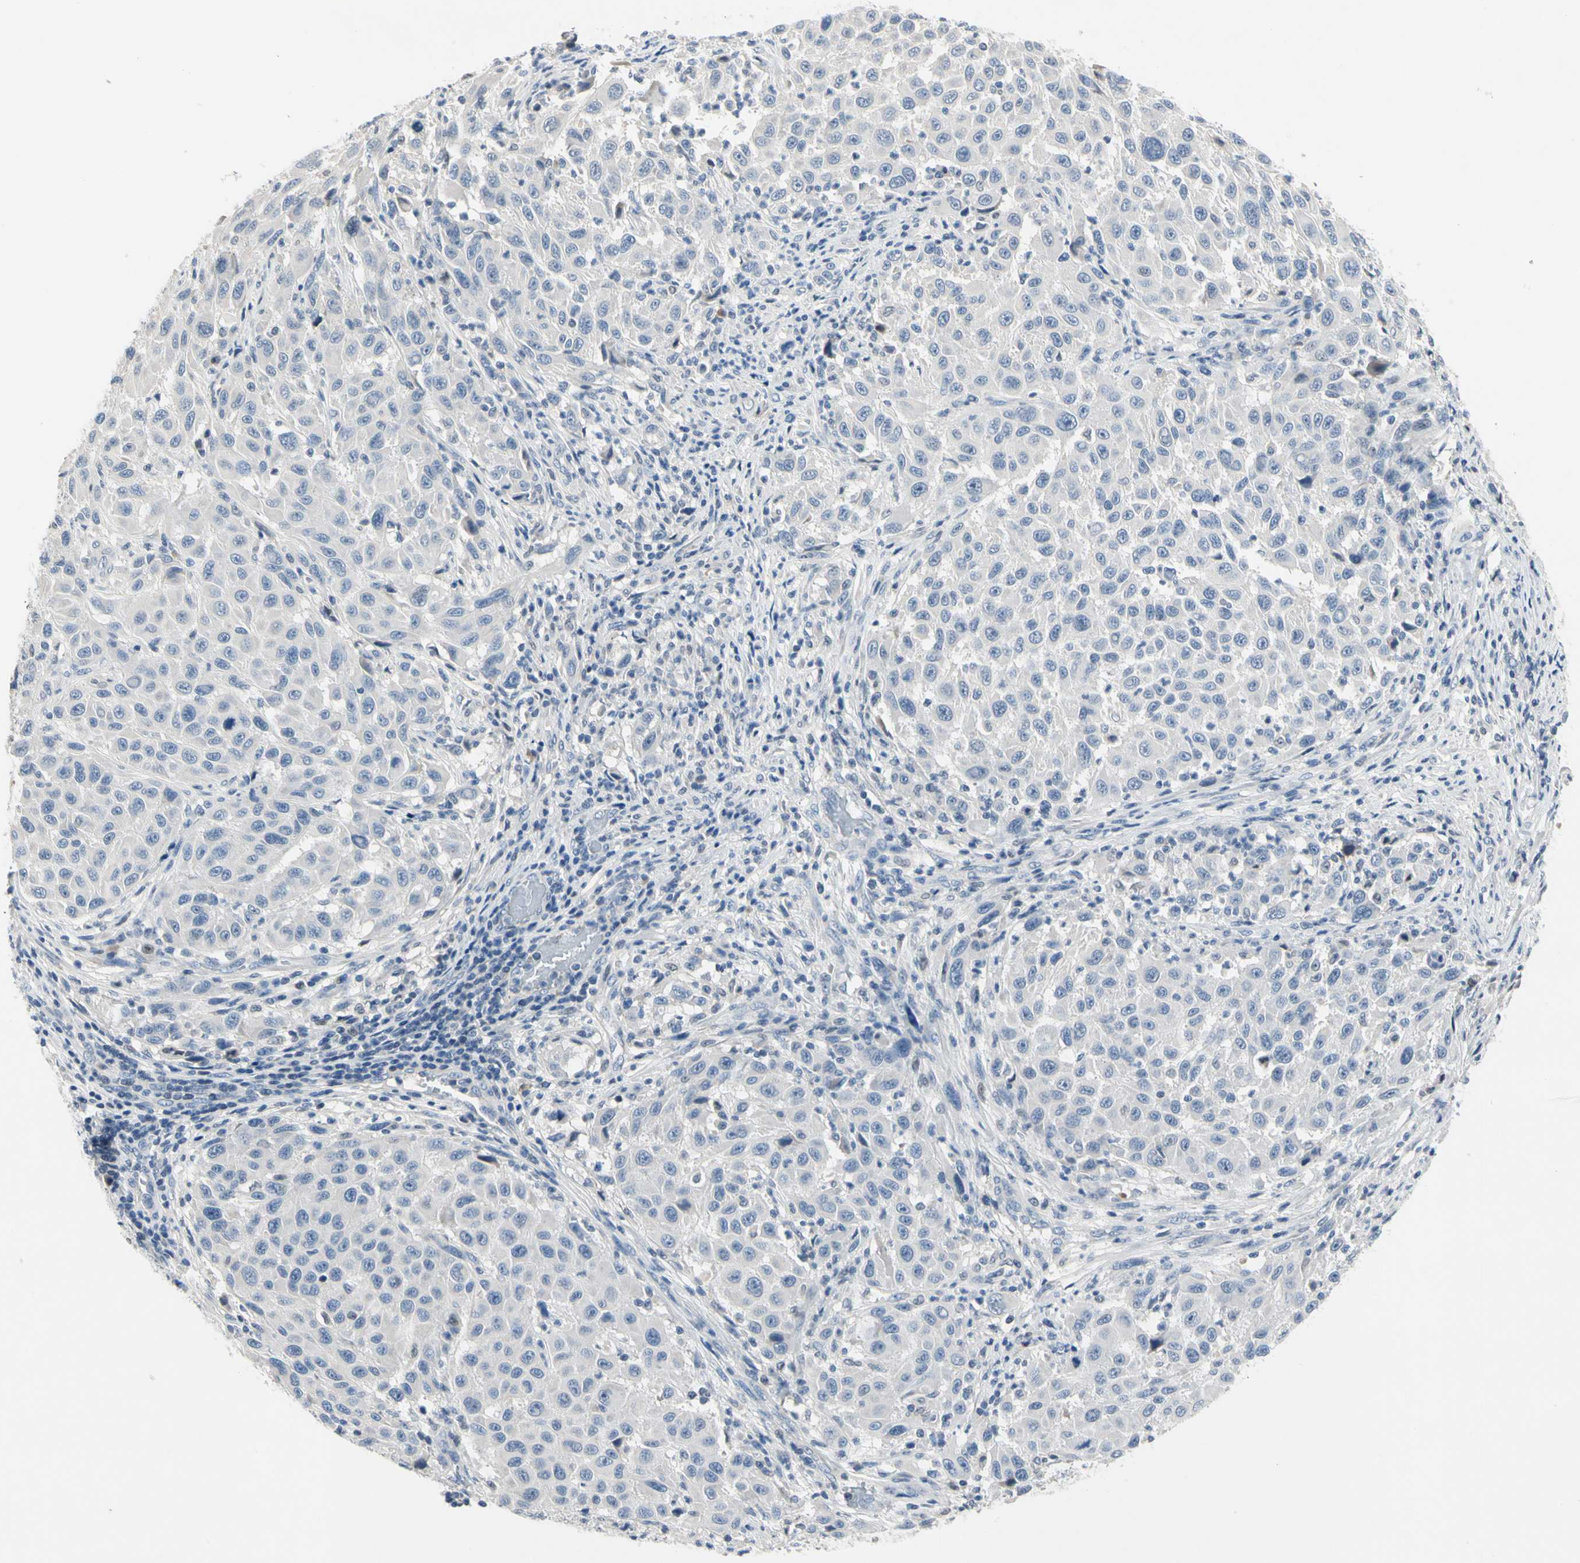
{"staining": {"intensity": "negative", "quantity": "none", "location": "none"}, "tissue": "melanoma", "cell_type": "Tumor cells", "image_type": "cancer", "snomed": [{"axis": "morphology", "description": "Malignant melanoma, Metastatic site"}, {"axis": "topography", "description": "Lymph node"}], "caption": "The histopathology image shows no significant expression in tumor cells of malignant melanoma (metastatic site).", "gene": "ECRG4", "patient": {"sex": "male", "age": 61}}